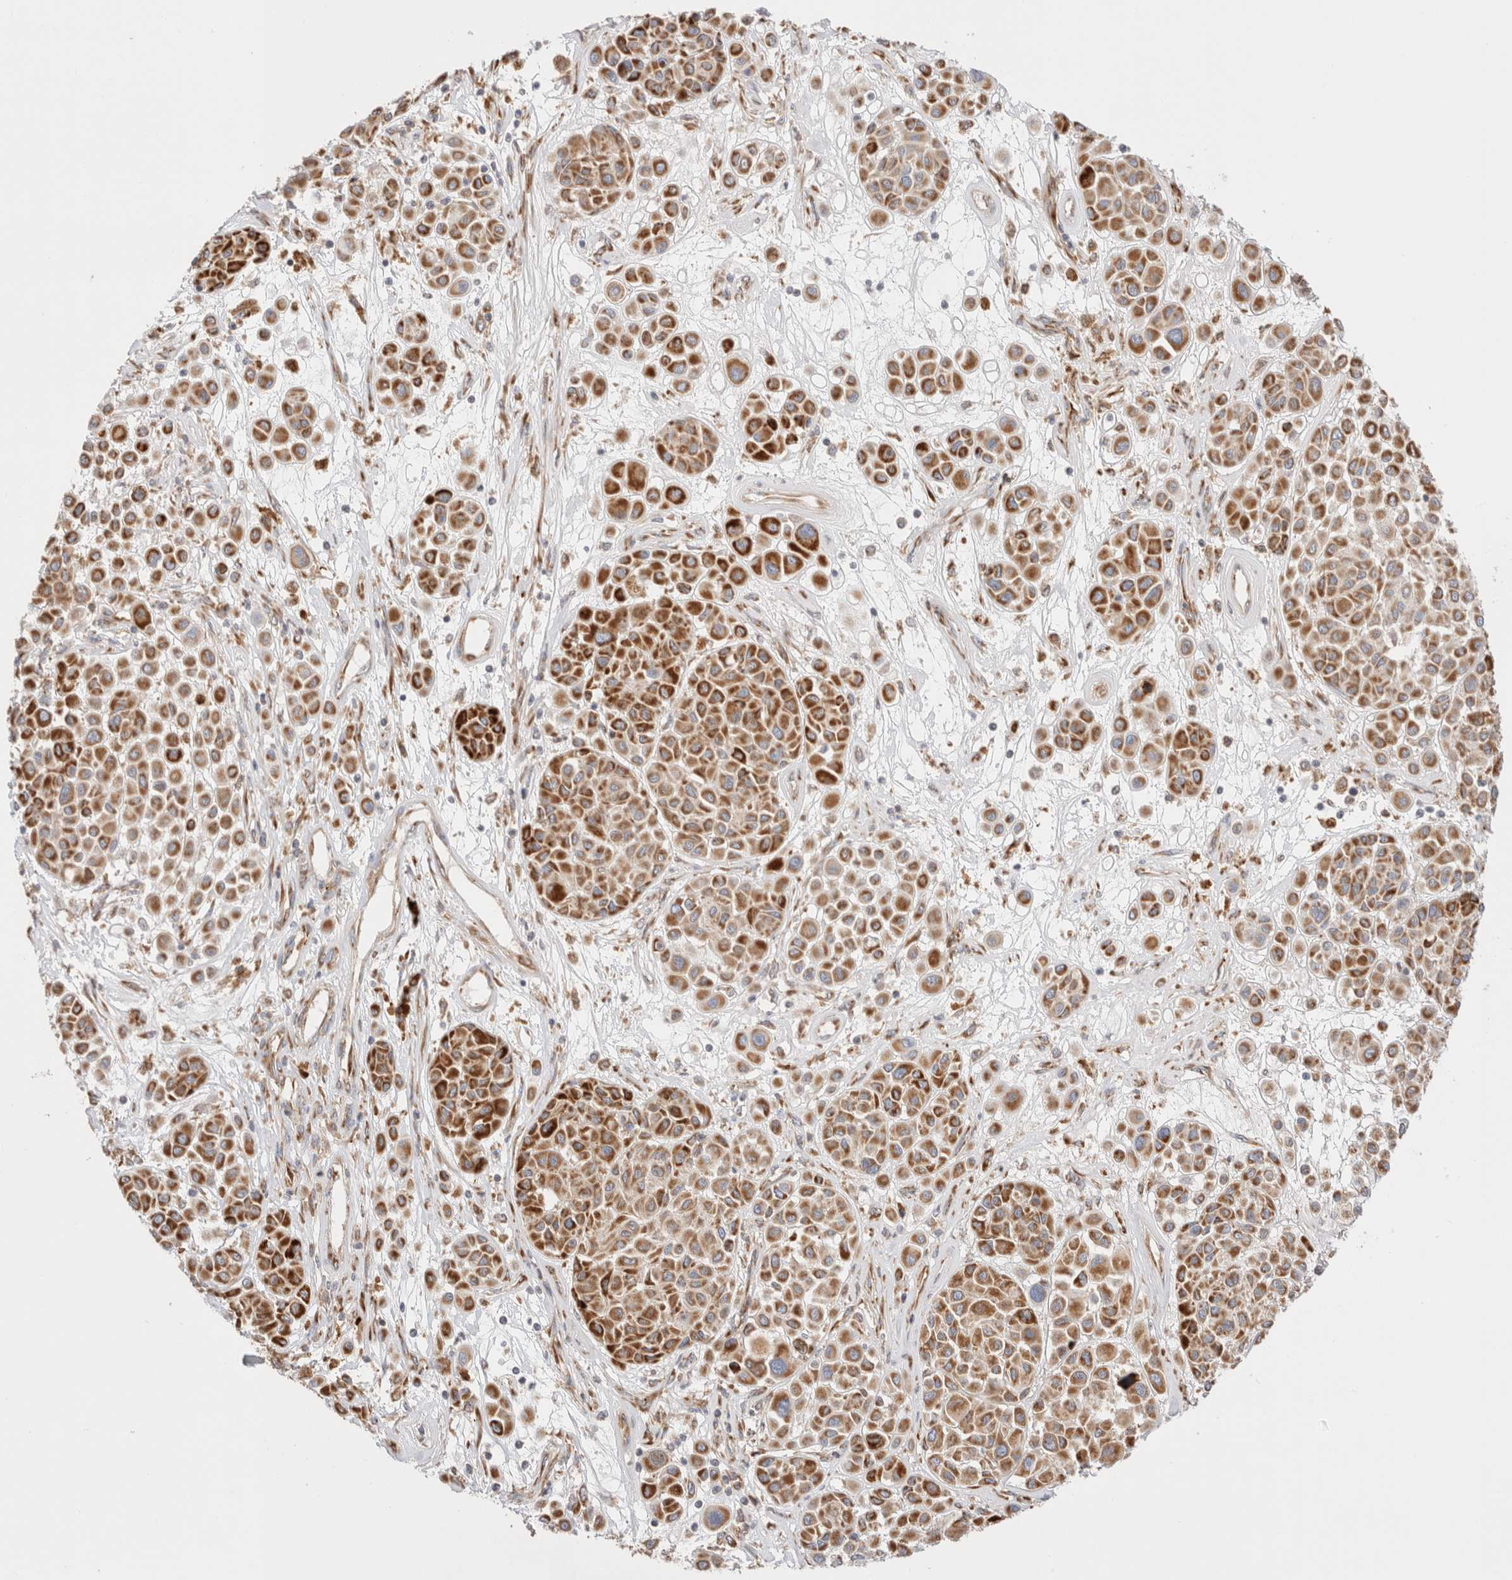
{"staining": {"intensity": "moderate", "quantity": ">75%", "location": "cytoplasmic/membranous"}, "tissue": "melanoma", "cell_type": "Tumor cells", "image_type": "cancer", "snomed": [{"axis": "morphology", "description": "Malignant melanoma, Metastatic site"}, {"axis": "topography", "description": "Soft tissue"}], "caption": "The immunohistochemical stain shows moderate cytoplasmic/membranous staining in tumor cells of melanoma tissue. The staining was performed using DAB to visualize the protein expression in brown, while the nuclei were stained in blue with hematoxylin (Magnification: 20x).", "gene": "UTS2B", "patient": {"sex": "male", "age": 41}}